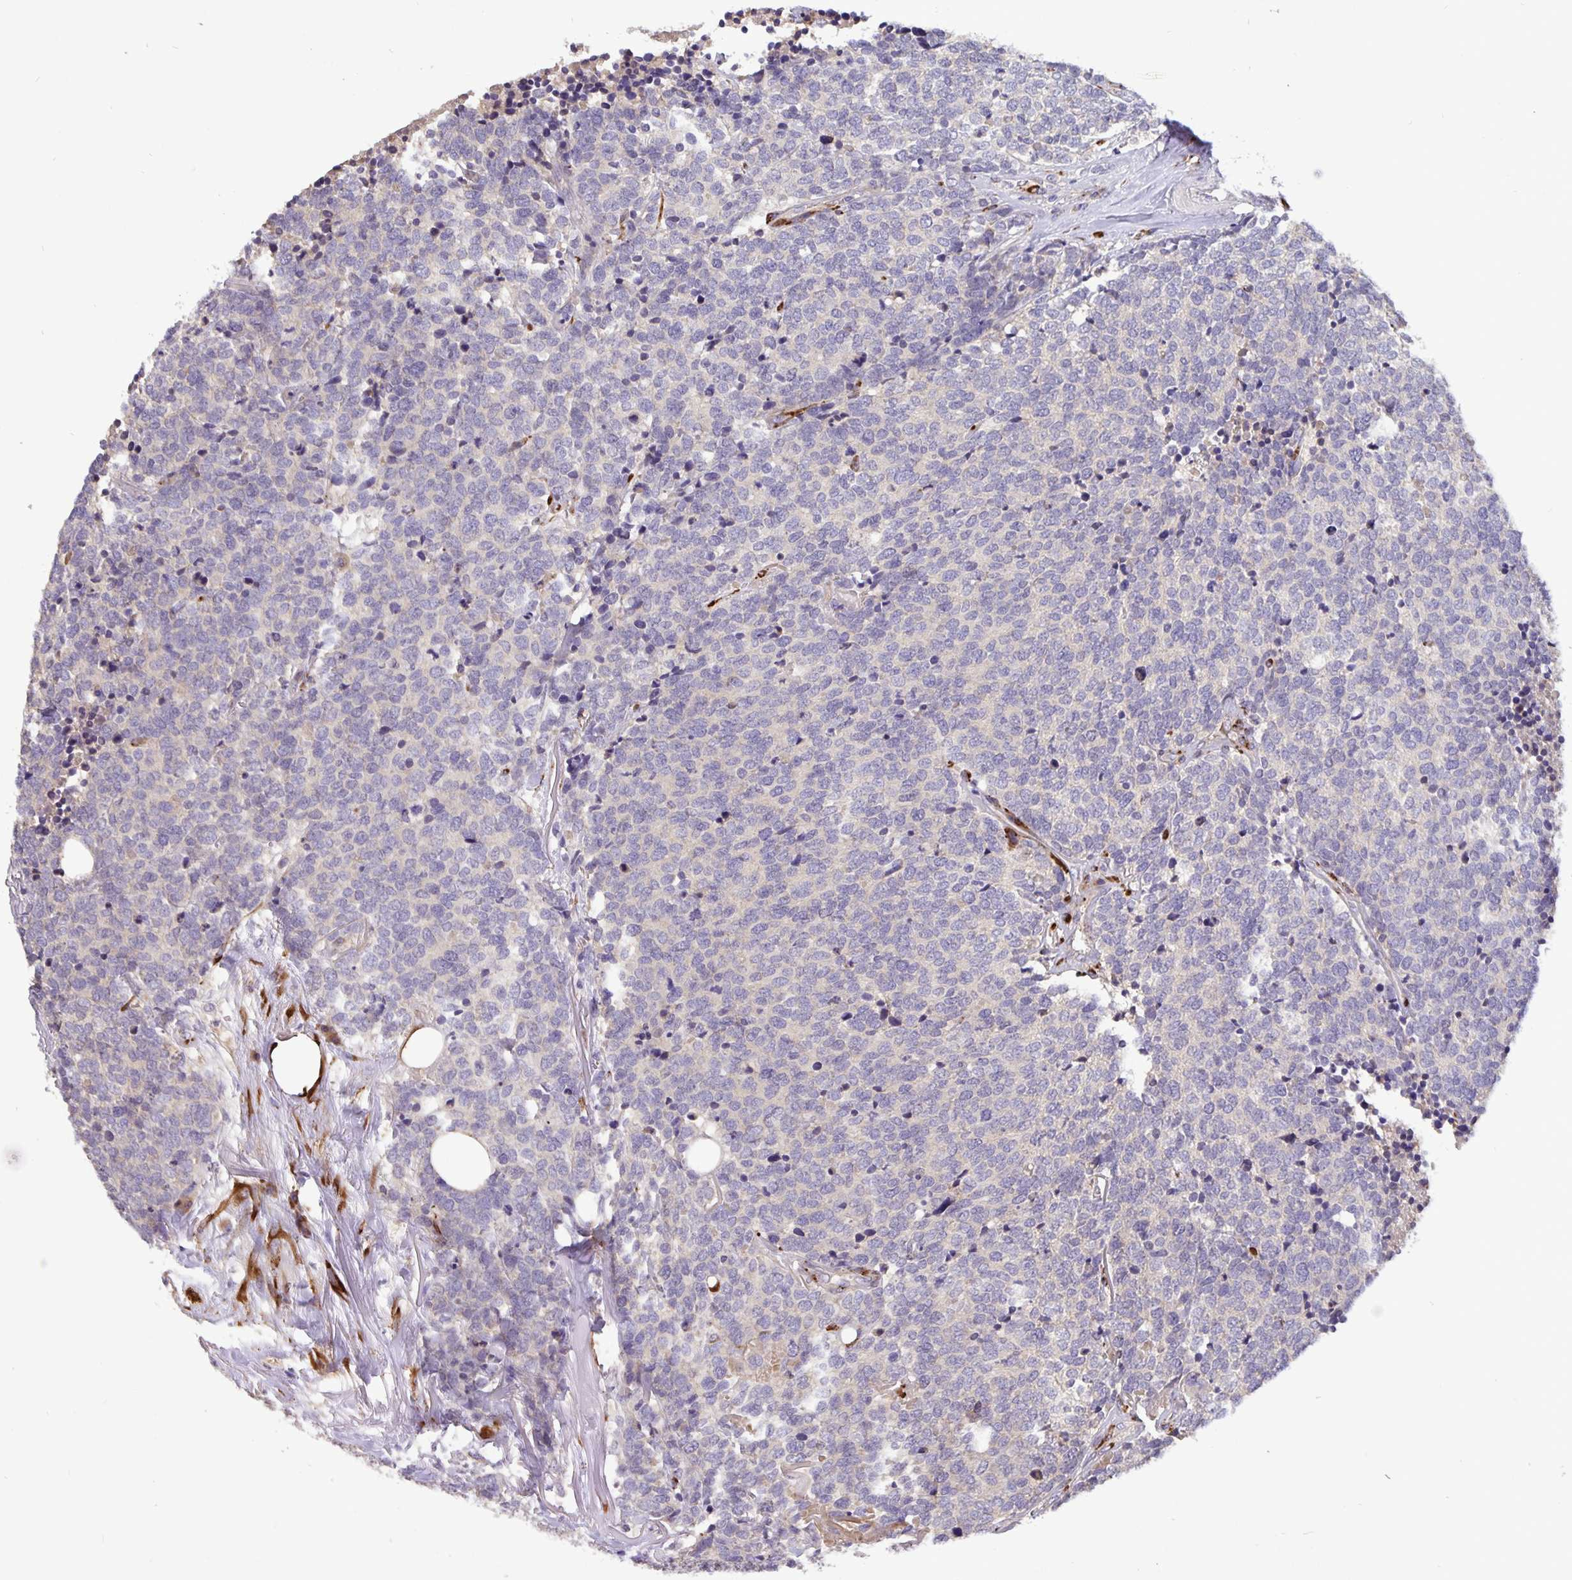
{"staining": {"intensity": "negative", "quantity": "none", "location": "none"}, "tissue": "carcinoid", "cell_type": "Tumor cells", "image_type": "cancer", "snomed": [{"axis": "morphology", "description": "Carcinoid, malignant, NOS"}, {"axis": "topography", "description": "Skin"}], "caption": "Image shows no significant protein expression in tumor cells of carcinoid. (Brightfield microscopy of DAB immunohistochemistry at high magnification).", "gene": "EML6", "patient": {"sex": "female", "age": 79}}